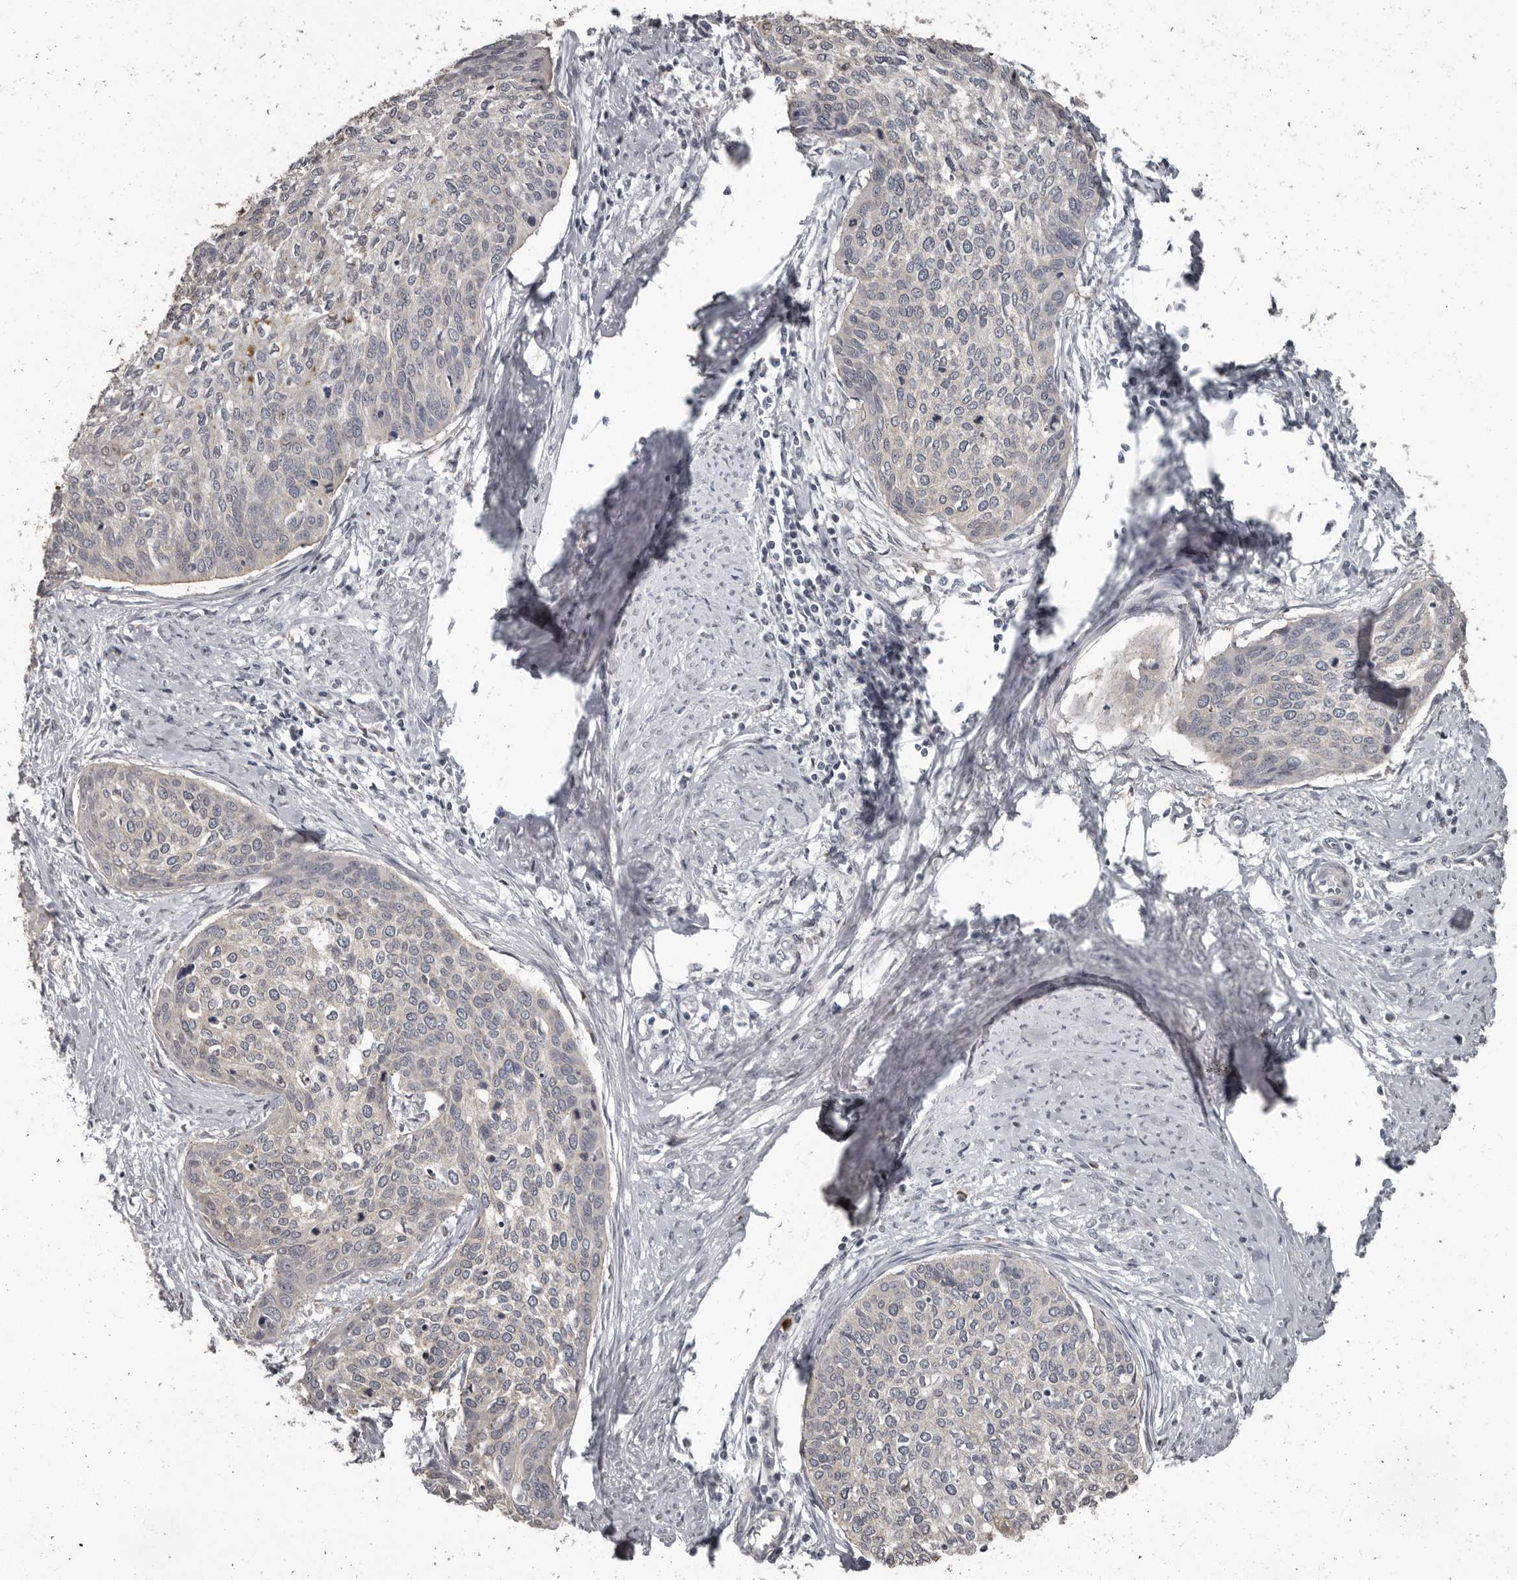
{"staining": {"intensity": "negative", "quantity": "none", "location": "none"}, "tissue": "cervical cancer", "cell_type": "Tumor cells", "image_type": "cancer", "snomed": [{"axis": "morphology", "description": "Squamous cell carcinoma, NOS"}, {"axis": "topography", "description": "Cervix"}], "caption": "High power microscopy micrograph of an IHC photomicrograph of cervical squamous cell carcinoma, revealing no significant staining in tumor cells.", "gene": "GPR157", "patient": {"sex": "female", "age": 37}}